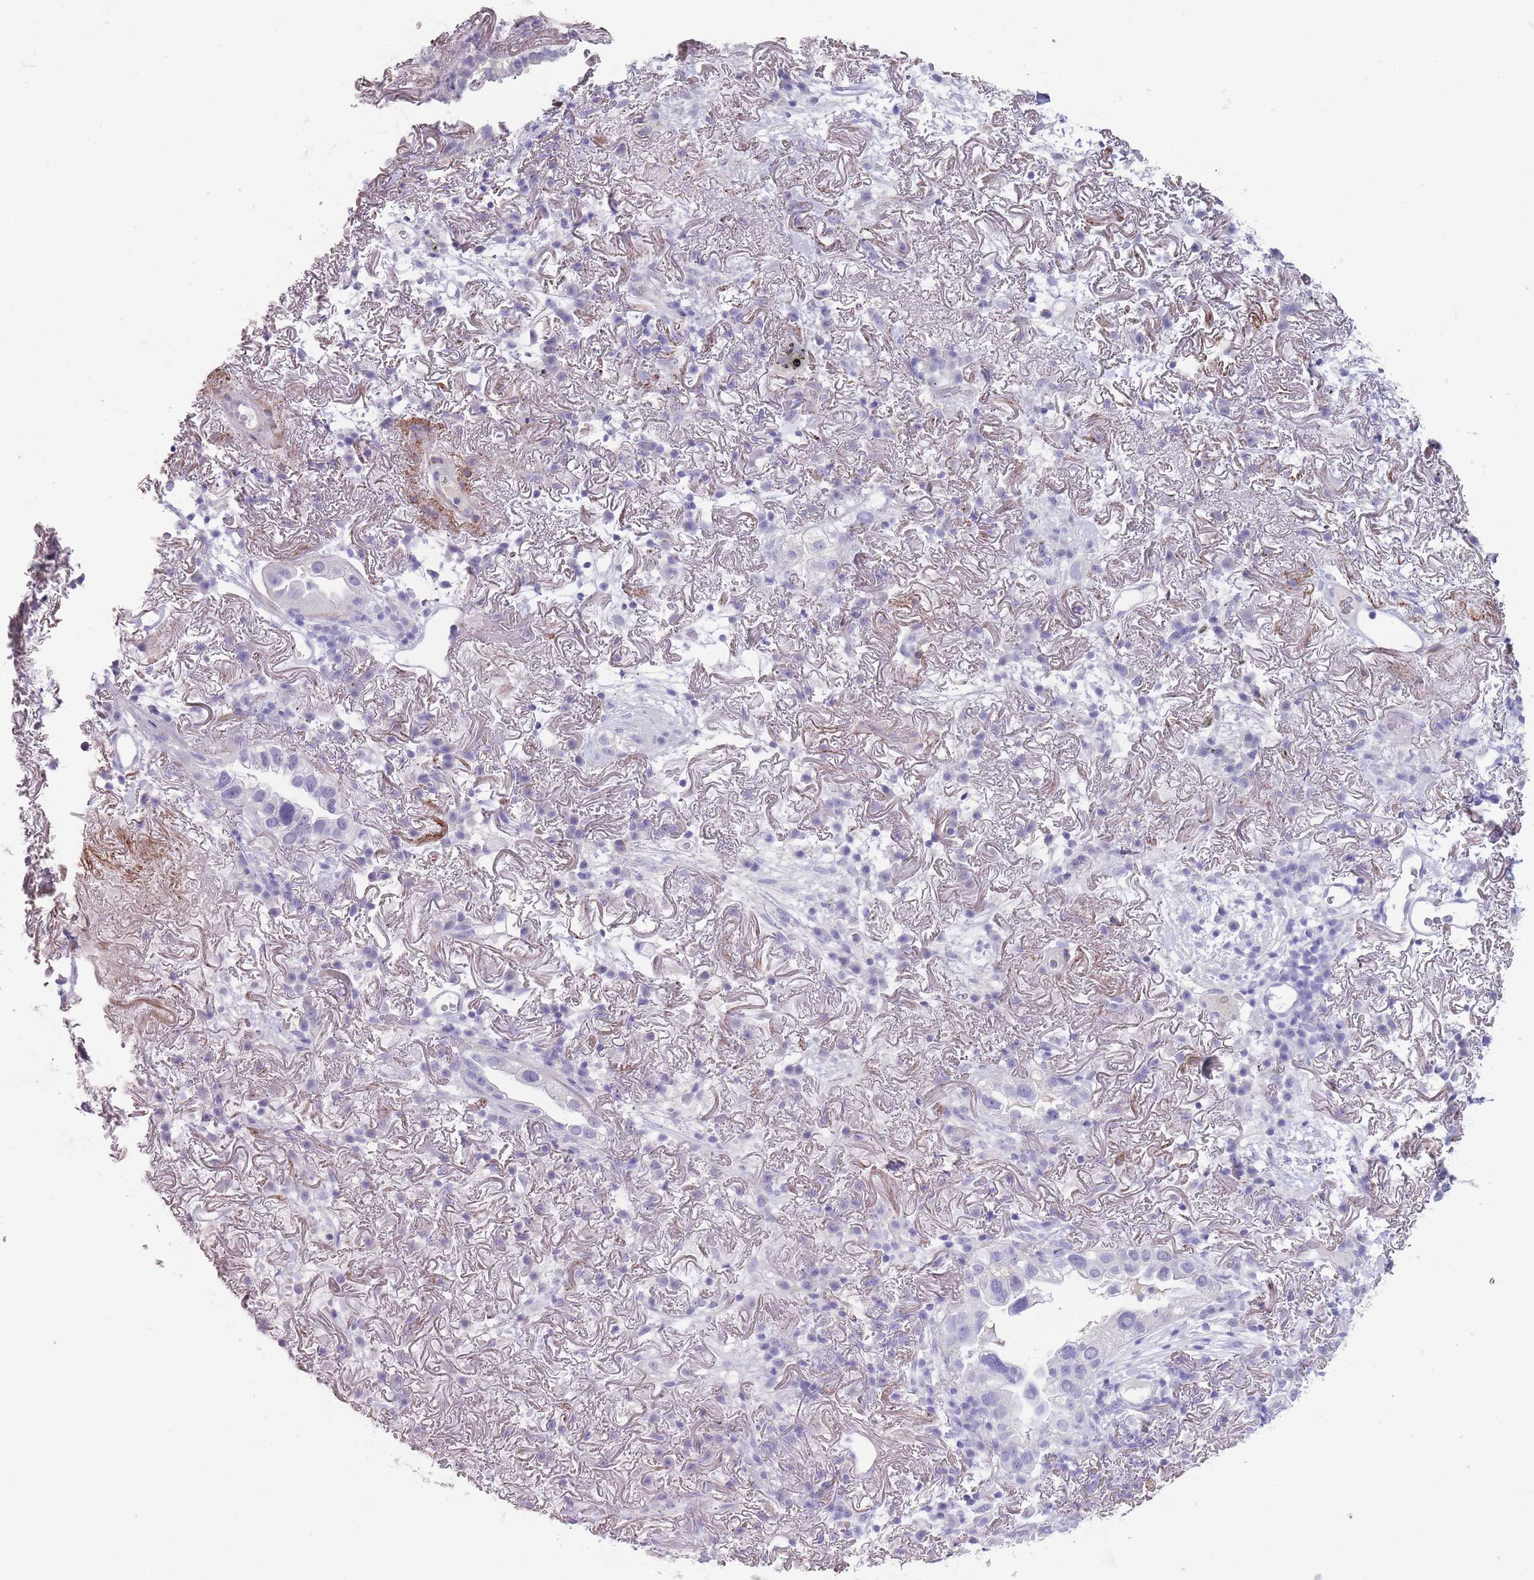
{"staining": {"intensity": "negative", "quantity": "none", "location": "none"}, "tissue": "lung cancer", "cell_type": "Tumor cells", "image_type": "cancer", "snomed": [{"axis": "morphology", "description": "Adenocarcinoma, NOS"}, {"axis": "topography", "description": "Lung"}], "caption": "DAB (3,3'-diaminobenzidine) immunohistochemical staining of lung cancer (adenocarcinoma) exhibits no significant staining in tumor cells.", "gene": "RHBG", "patient": {"sex": "female", "age": 69}}